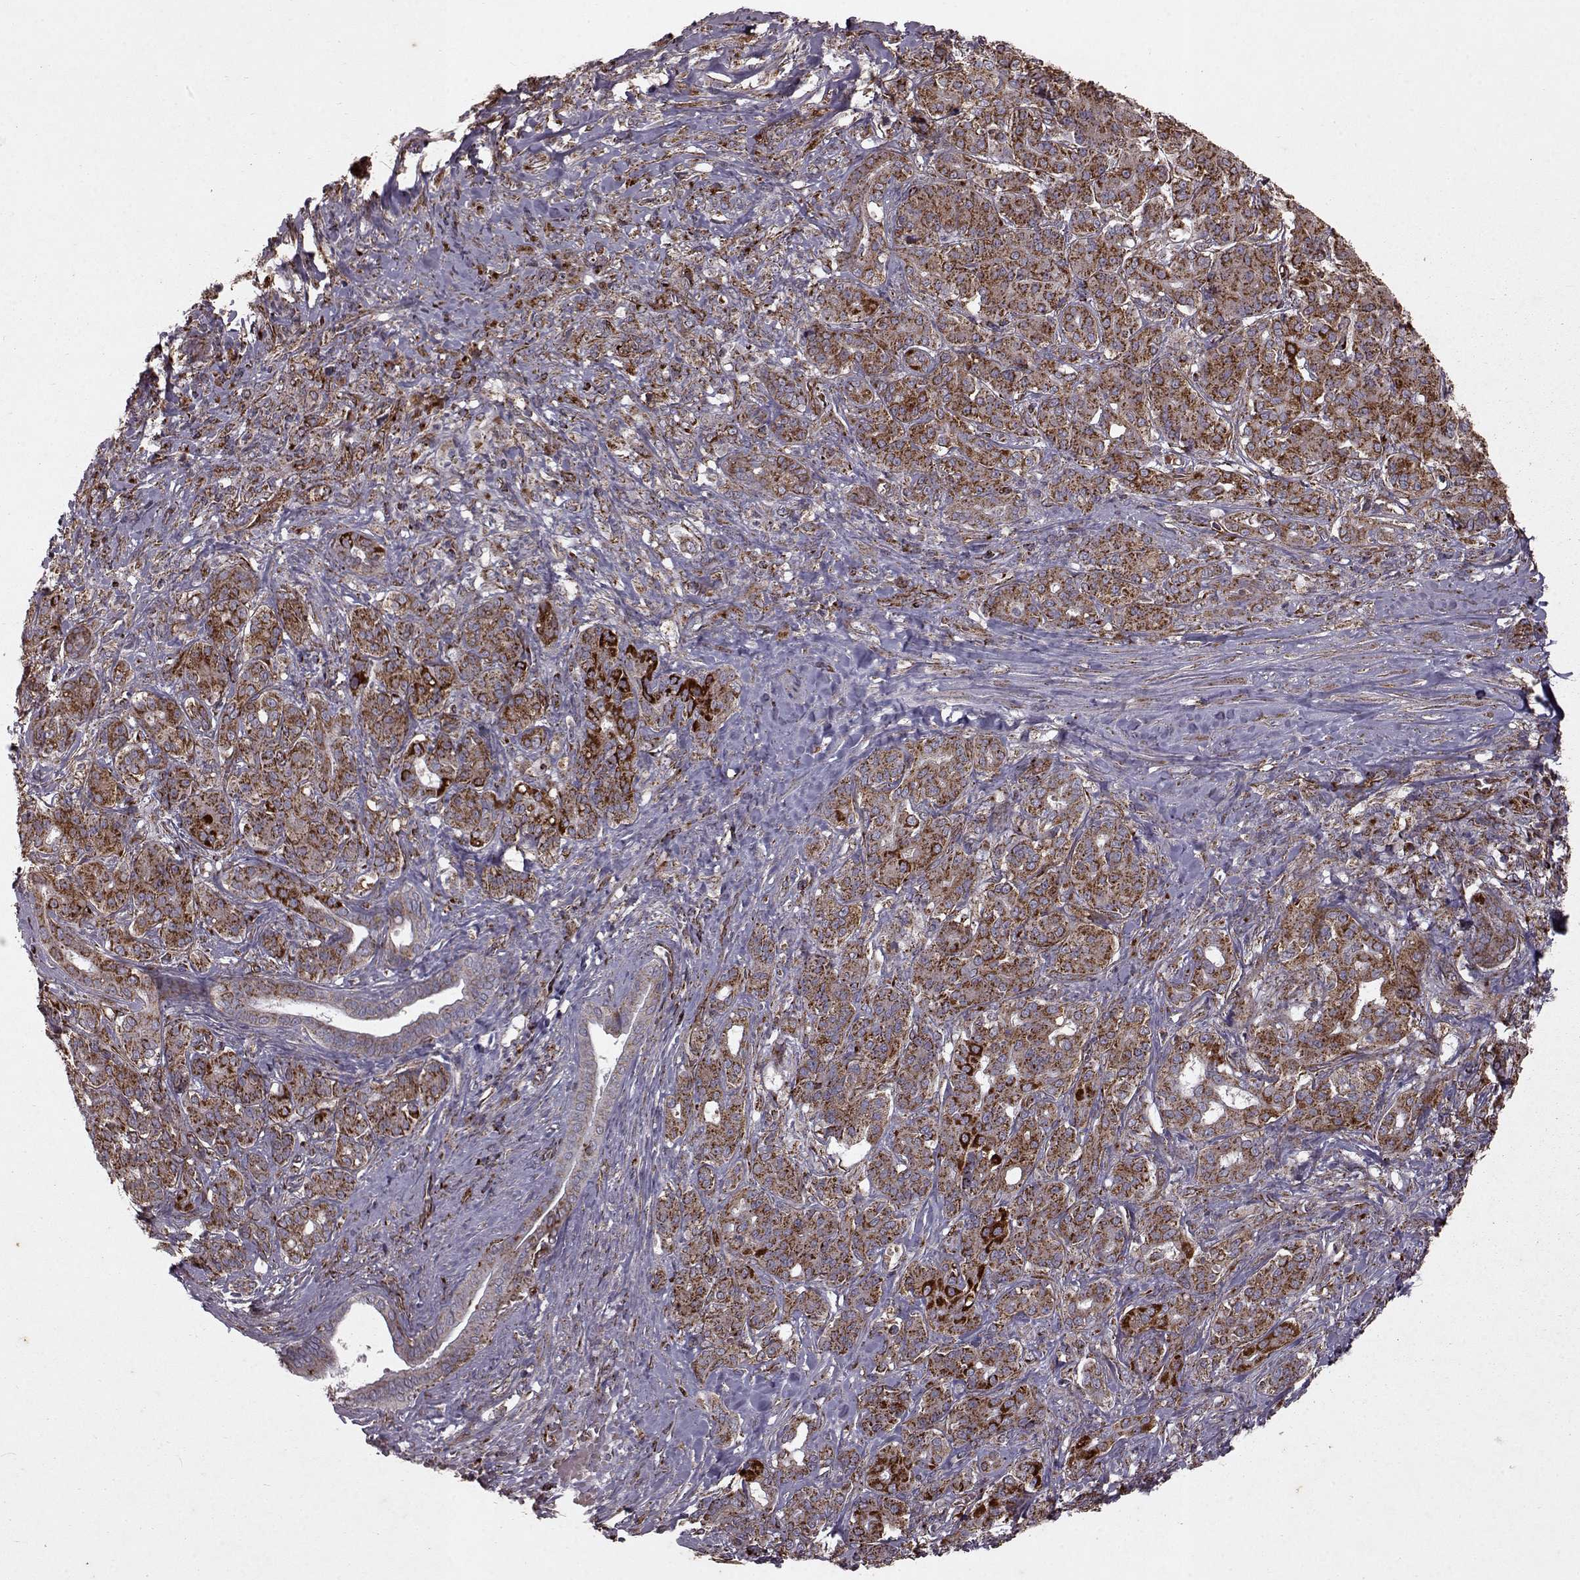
{"staining": {"intensity": "moderate", "quantity": ">75%", "location": "cytoplasmic/membranous"}, "tissue": "pancreatic cancer", "cell_type": "Tumor cells", "image_type": "cancer", "snomed": [{"axis": "morphology", "description": "Normal tissue, NOS"}, {"axis": "morphology", "description": "Inflammation, NOS"}, {"axis": "morphology", "description": "Adenocarcinoma, NOS"}, {"axis": "topography", "description": "Pancreas"}], "caption": "Pancreatic adenocarcinoma stained with DAB immunohistochemistry demonstrates medium levels of moderate cytoplasmic/membranous positivity in approximately >75% of tumor cells.", "gene": "FXN", "patient": {"sex": "male", "age": 57}}